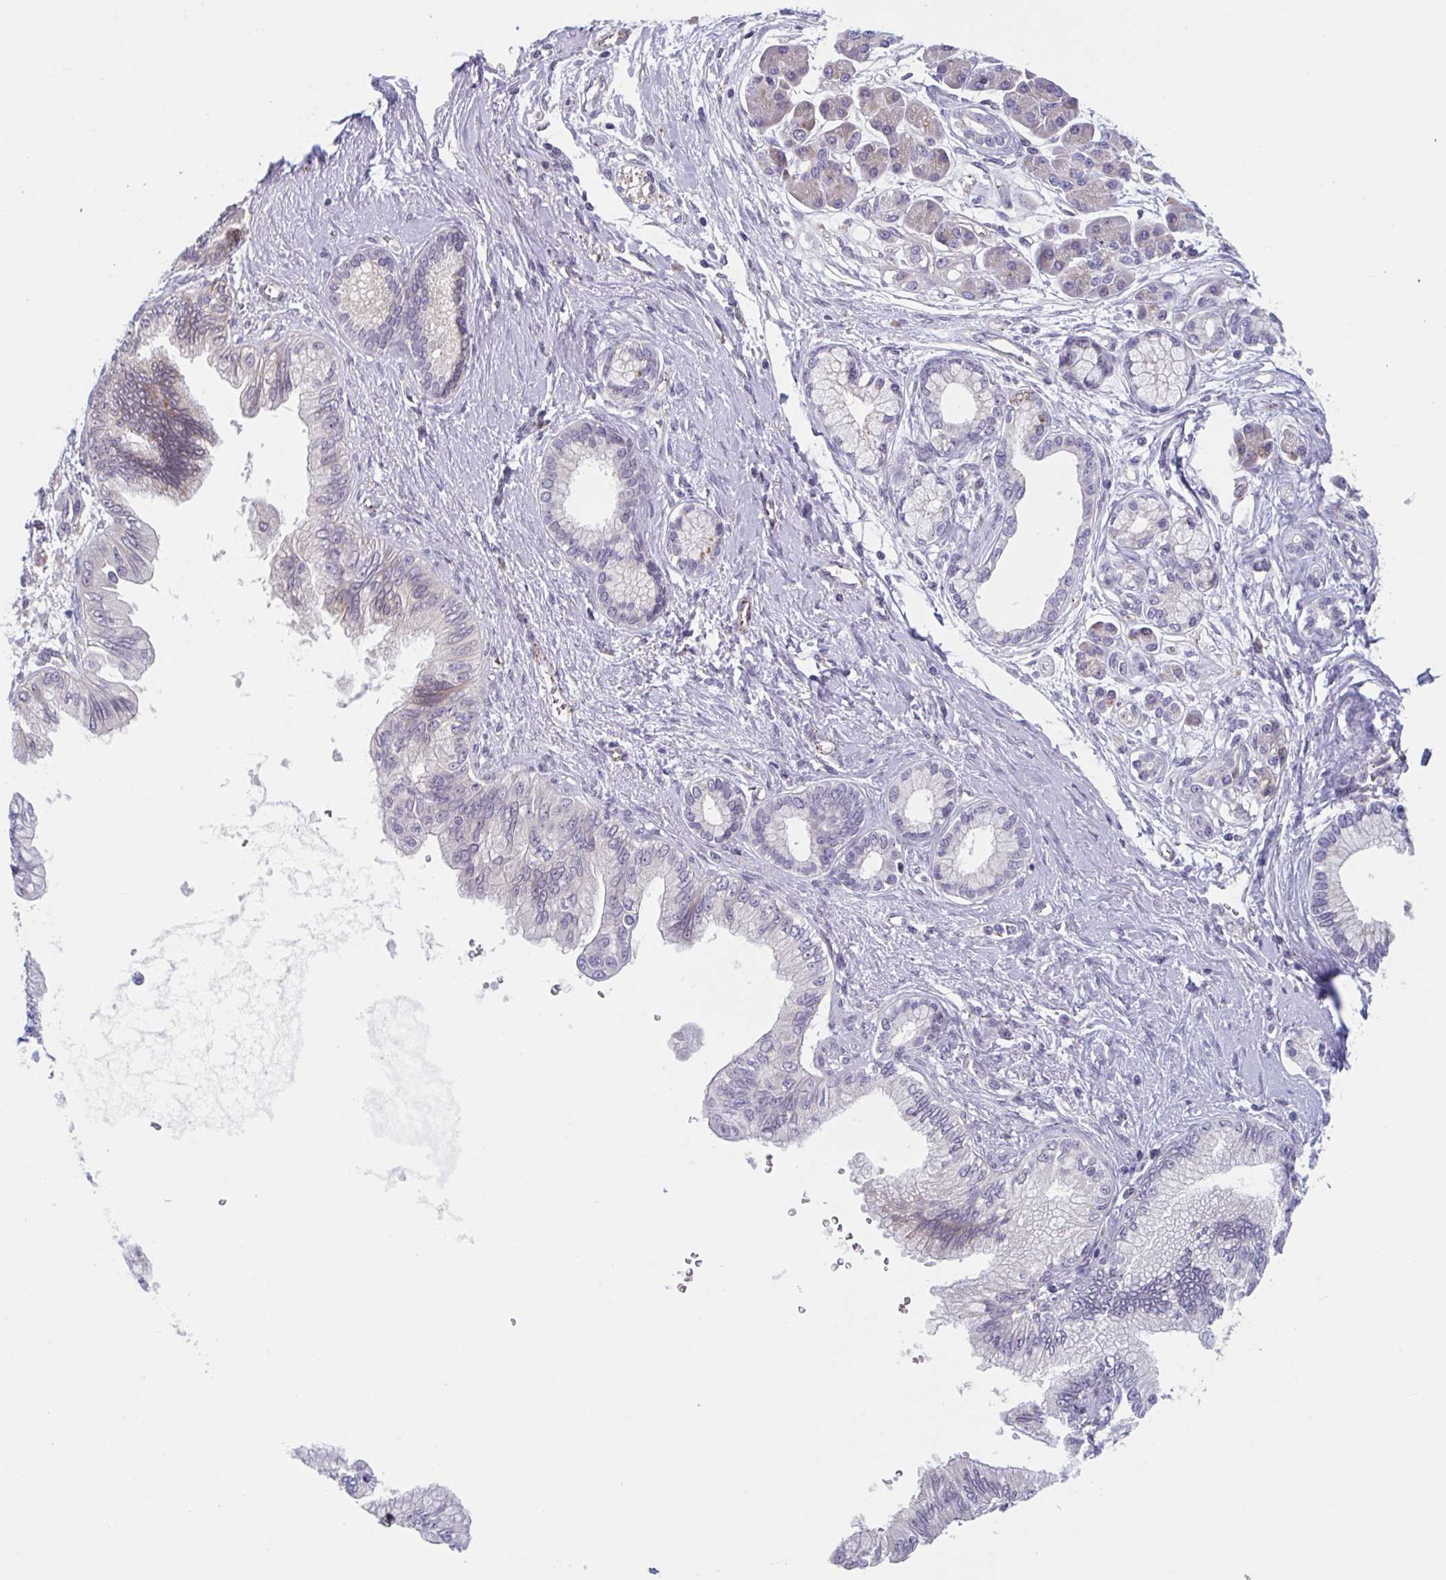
{"staining": {"intensity": "weak", "quantity": "<25%", "location": "cytoplasmic/membranous"}, "tissue": "pancreatic cancer", "cell_type": "Tumor cells", "image_type": "cancer", "snomed": [{"axis": "morphology", "description": "Adenocarcinoma, NOS"}, {"axis": "topography", "description": "Pancreas"}], "caption": "Immunohistochemistry histopathology image of adenocarcinoma (pancreatic) stained for a protein (brown), which displays no staining in tumor cells. The staining is performed using DAB (3,3'-diaminobenzidine) brown chromogen with nuclei counter-stained in using hematoxylin.", "gene": "TNFSF10", "patient": {"sex": "female", "age": 77}}